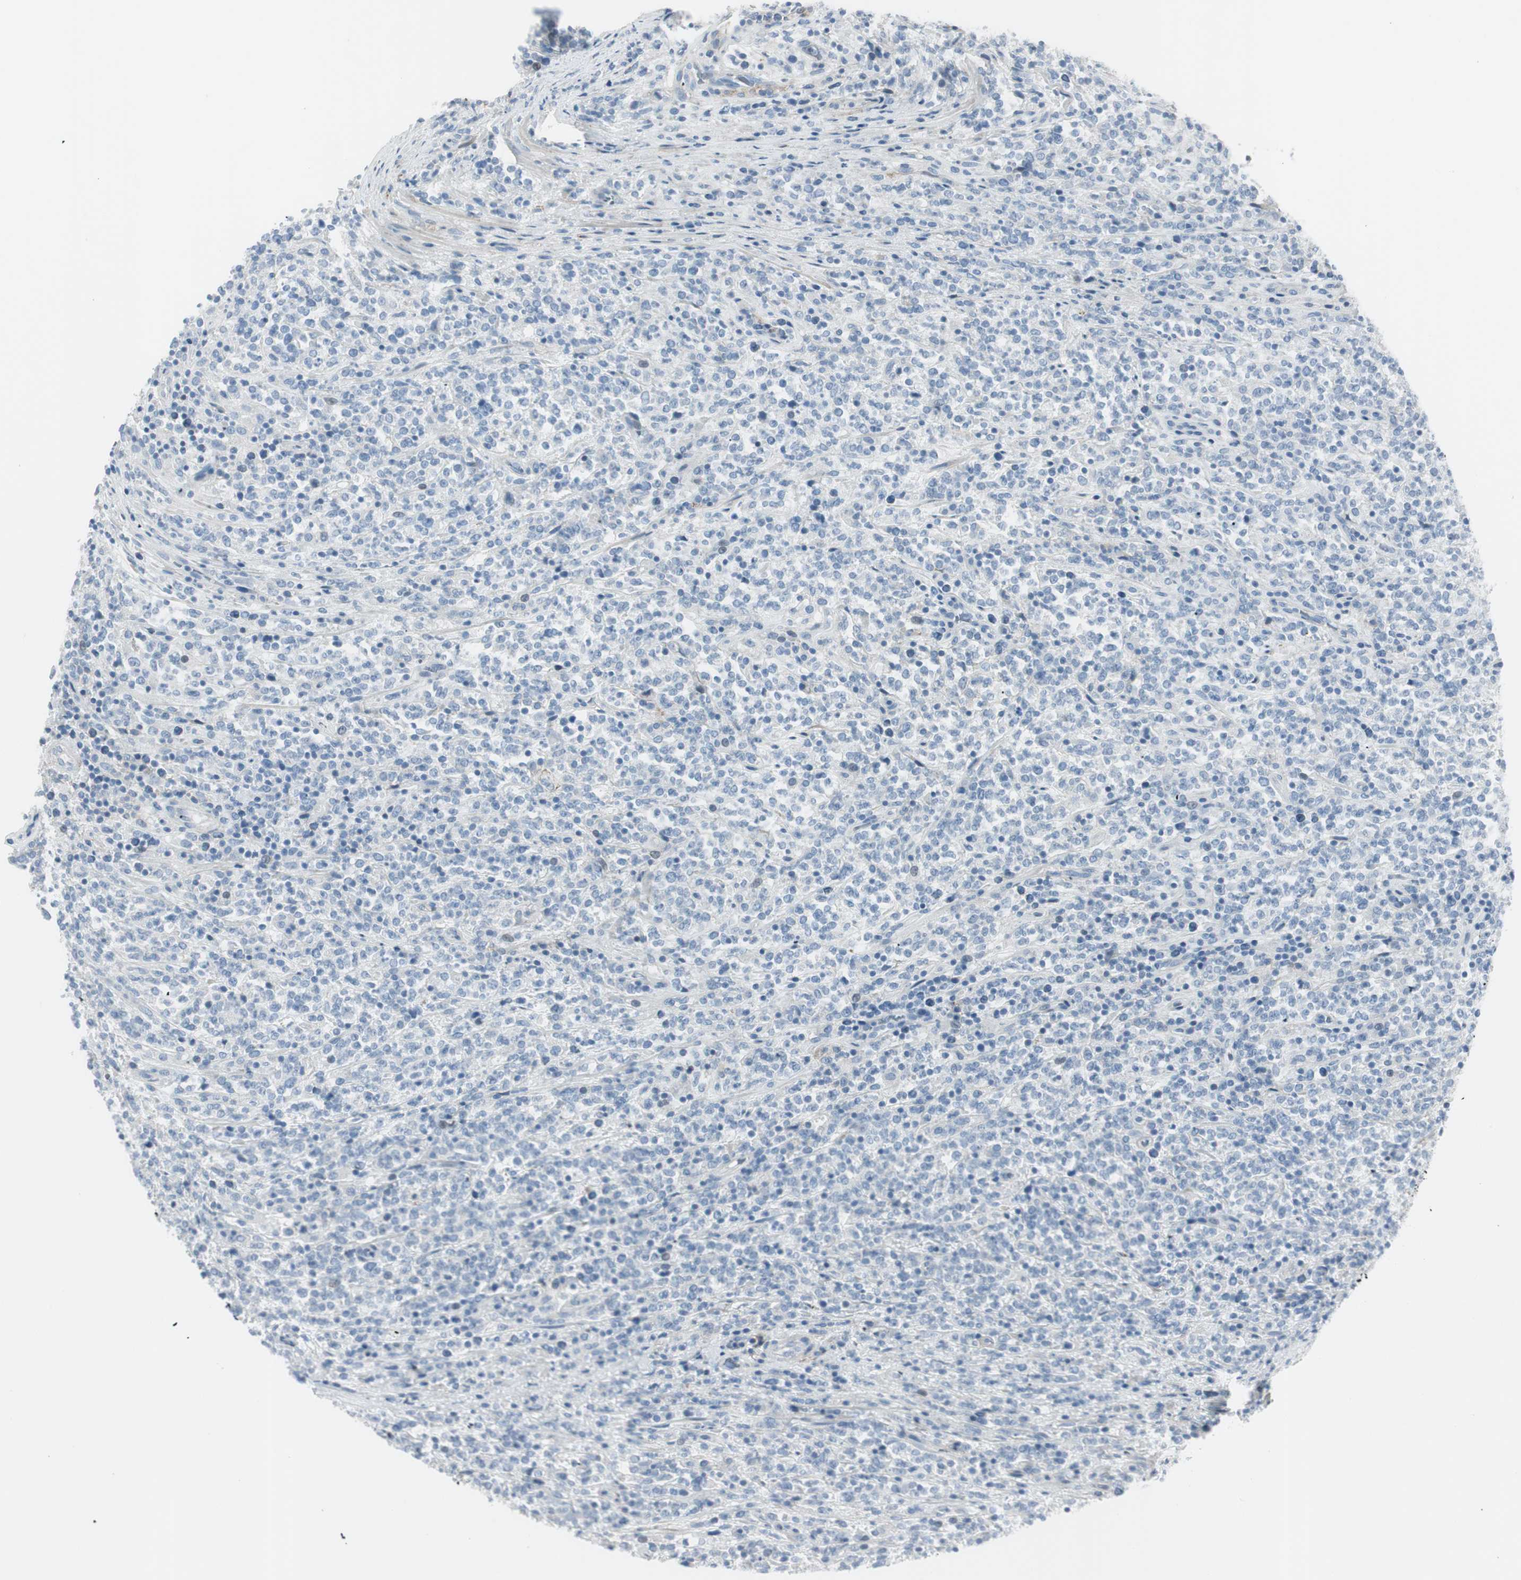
{"staining": {"intensity": "negative", "quantity": "none", "location": "none"}, "tissue": "lymphoma", "cell_type": "Tumor cells", "image_type": "cancer", "snomed": [{"axis": "morphology", "description": "Malignant lymphoma, non-Hodgkin's type, High grade"}, {"axis": "topography", "description": "Soft tissue"}], "caption": "Immunohistochemistry (IHC) image of neoplastic tissue: human lymphoma stained with DAB (3,3'-diaminobenzidine) demonstrates no significant protein positivity in tumor cells.", "gene": "CACNA2D1", "patient": {"sex": "male", "age": 18}}